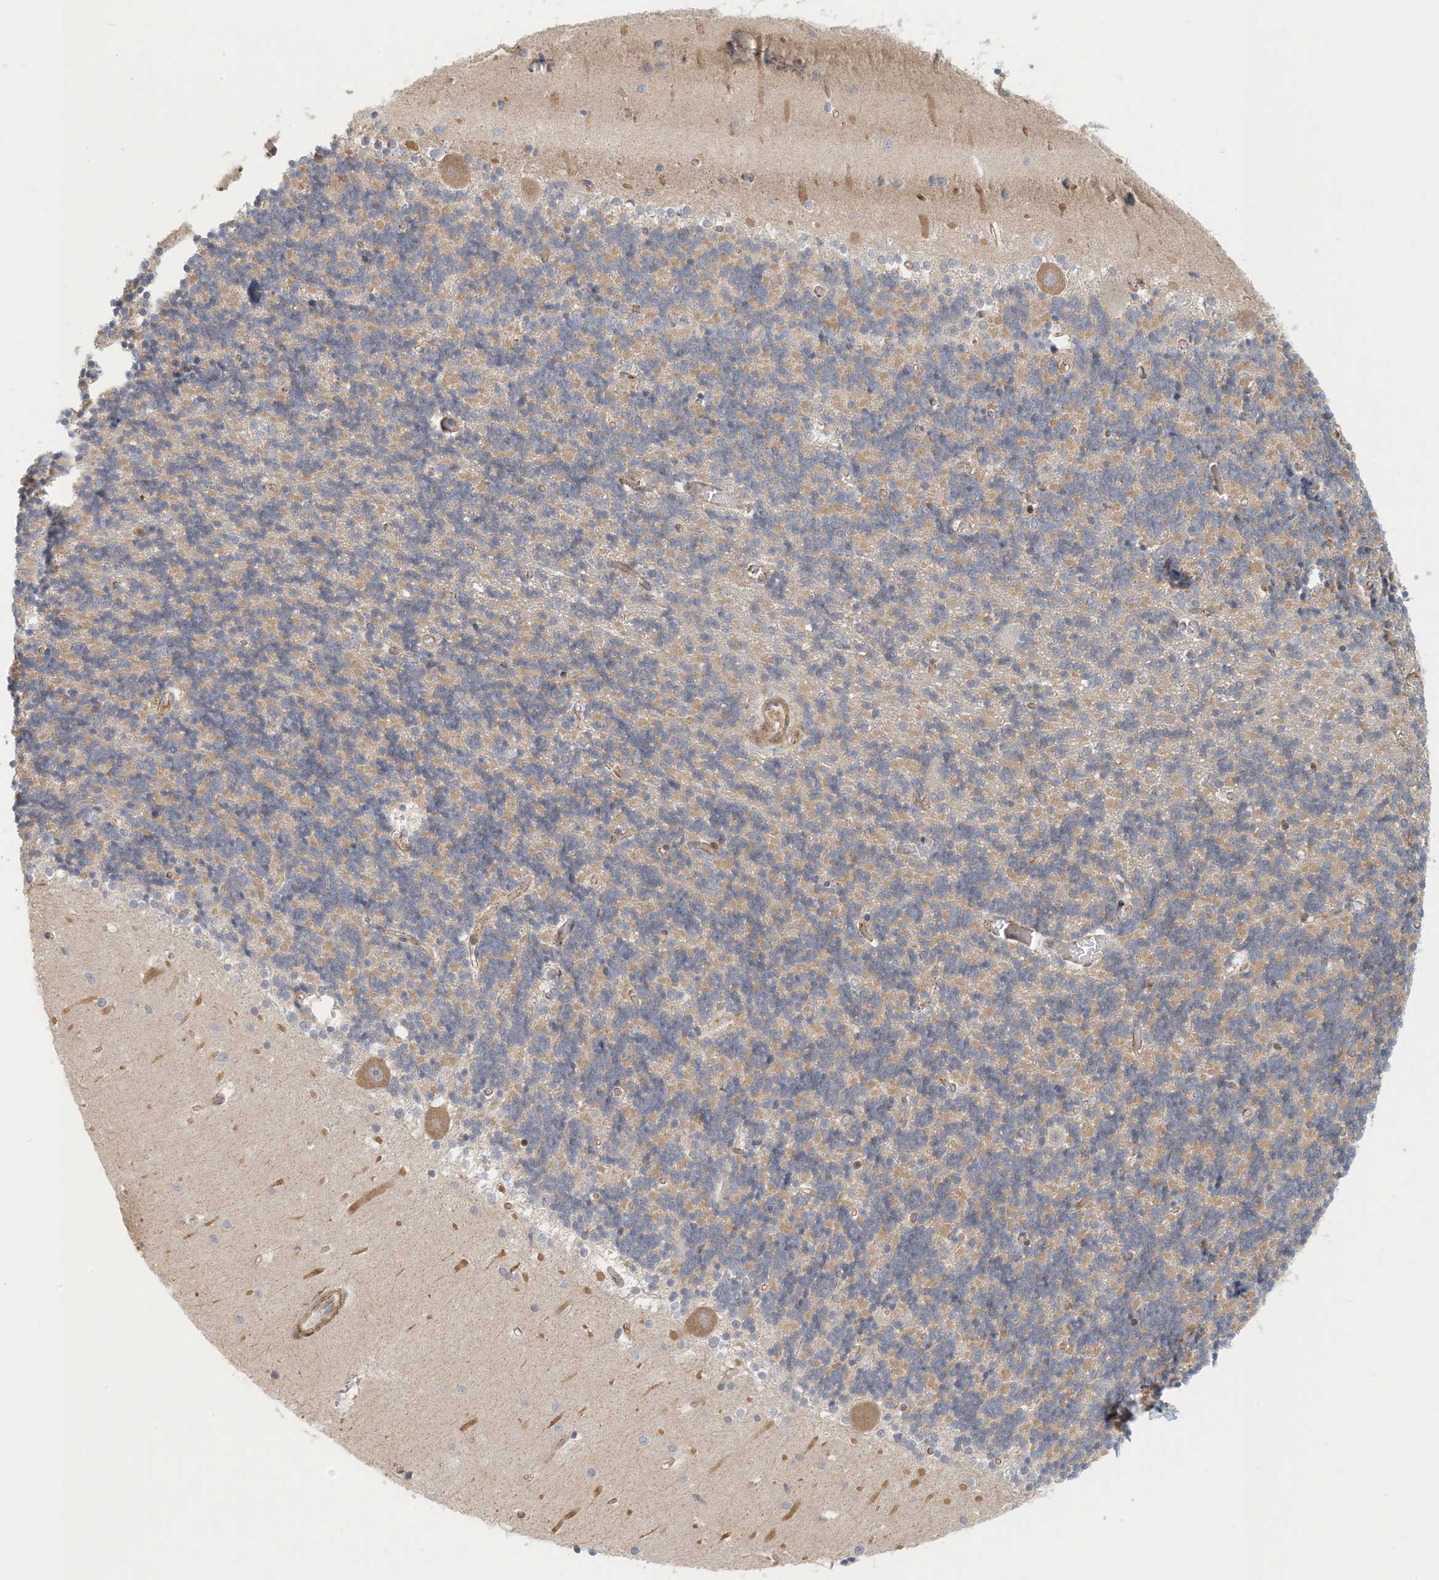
{"staining": {"intensity": "strong", "quantity": "<25%", "location": "cytoplasmic/membranous"}, "tissue": "cerebellum", "cell_type": "Cells in granular layer", "image_type": "normal", "snomed": [{"axis": "morphology", "description": "Normal tissue, NOS"}, {"axis": "topography", "description": "Cerebellum"}], "caption": "Immunohistochemical staining of unremarkable human cerebellum exhibits <25% levels of strong cytoplasmic/membranous protein staining in about <25% of cells in granular layer. (DAB IHC with brightfield microscopy, high magnification).", "gene": "MAPKBP1", "patient": {"sex": "male", "age": 37}}